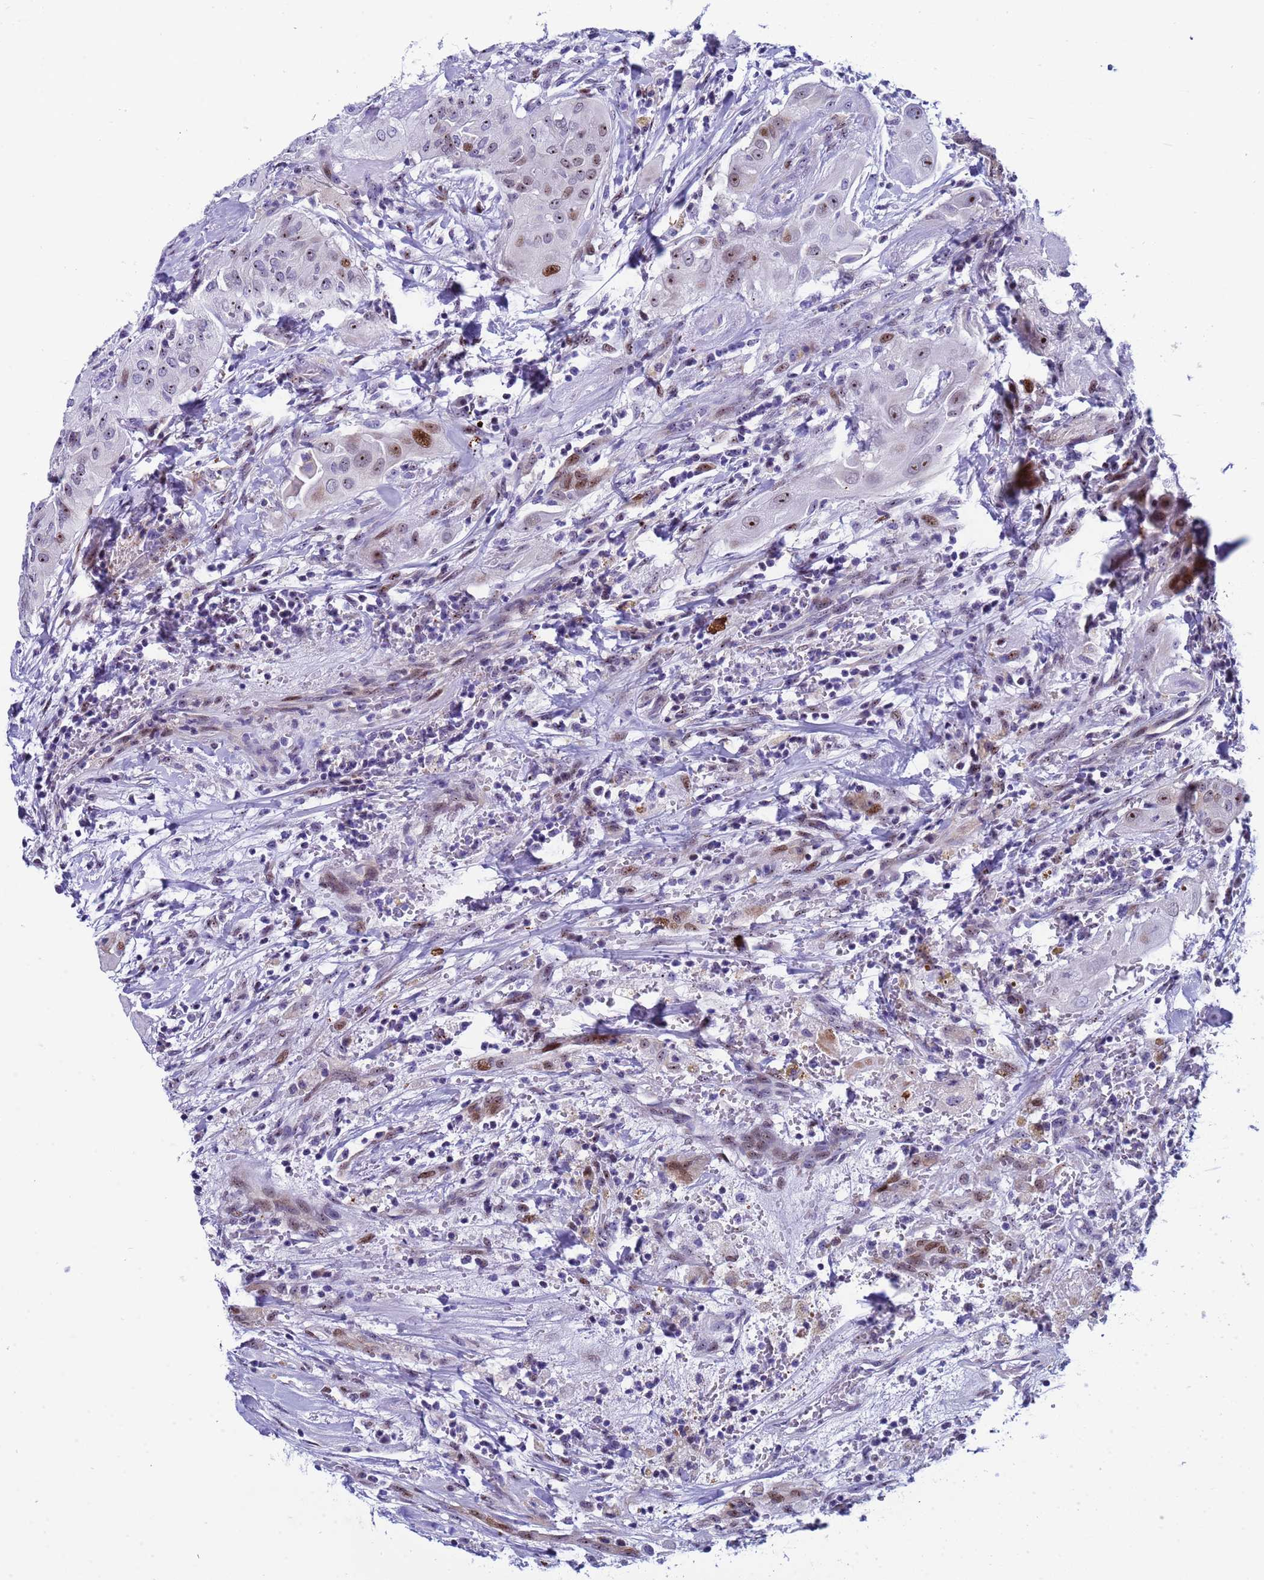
{"staining": {"intensity": "moderate", "quantity": "<25%", "location": "nuclear"}, "tissue": "thyroid cancer", "cell_type": "Tumor cells", "image_type": "cancer", "snomed": [{"axis": "morphology", "description": "Papillary adenocarcinoma, NOS"}, {"axis": "topography", "description": "Thyroid gland"}], "caption": "About <25% of tumor cells in human thyroid papillary adenocarcinoma display moderate nuclear protein expression as visualized by brown immunohistochemical staining.", "gene": "POP5", "patient": {"sex": "female", "age": 59}}